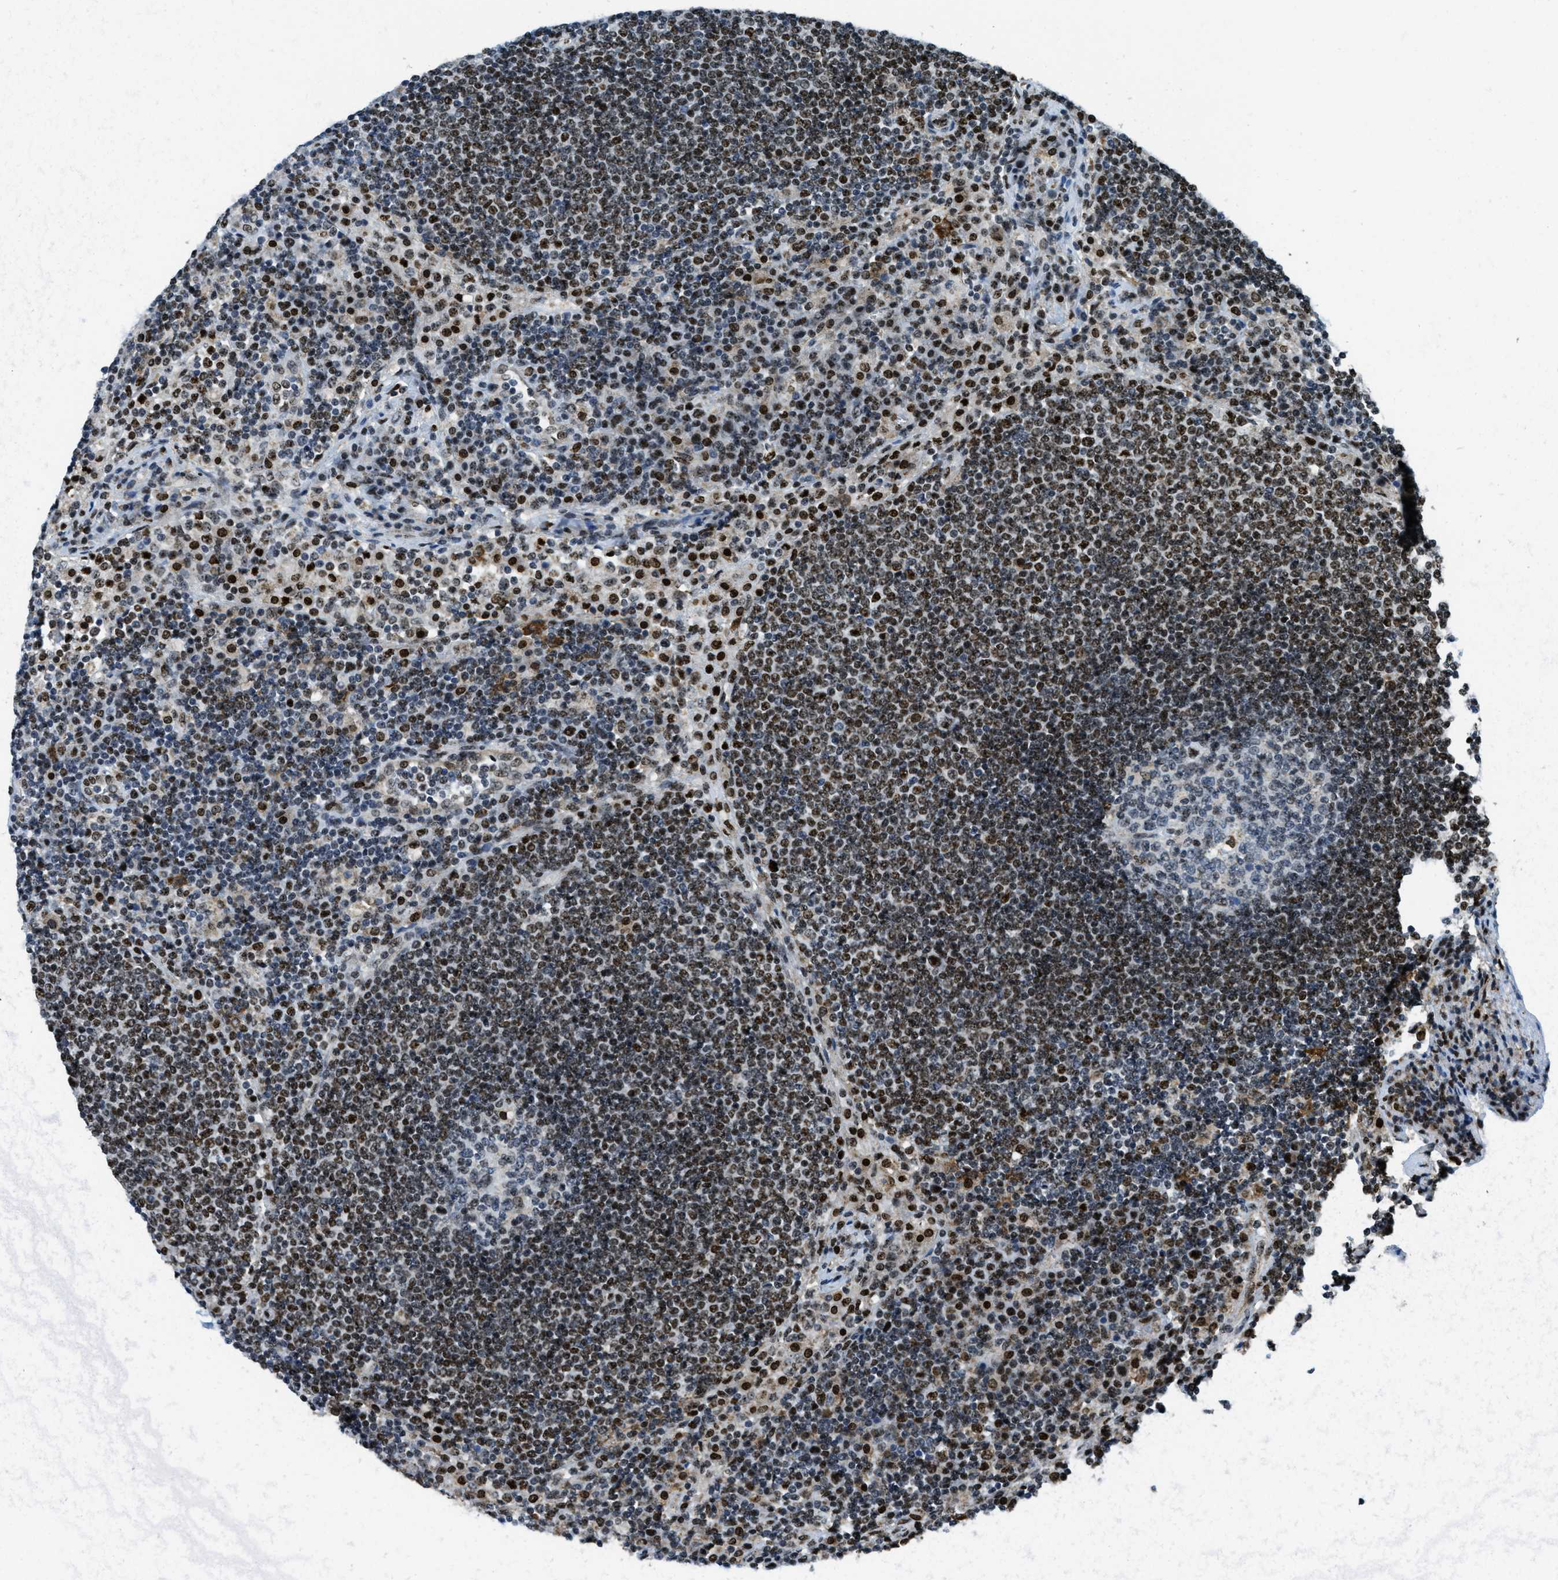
{"staining": {"intensity": "moderate", "quantity": "<25%", "location": "cytoplasmic/membranous,nuclear"}, "tissue": "lymph node", "cell_type": "Germinal center cells", "image_type": "normal", "snomed": [{"axis": "morphology", "description": "Normal tissue, NOS"}, {"axis": "topography", "description": "Lymph node"}], "caption": "The photomicrograph reveals immunohistochemical staining of normal lymph node. There is moderate cytoplasmic/membranous,nuclear staining is appreciated in approximately <25% of germinal center cells. (brown staining indicates protein expression, while blue staining denotes nuclei).", "gene": "SP100", "patient": {"sex": "female", "age": 53}}